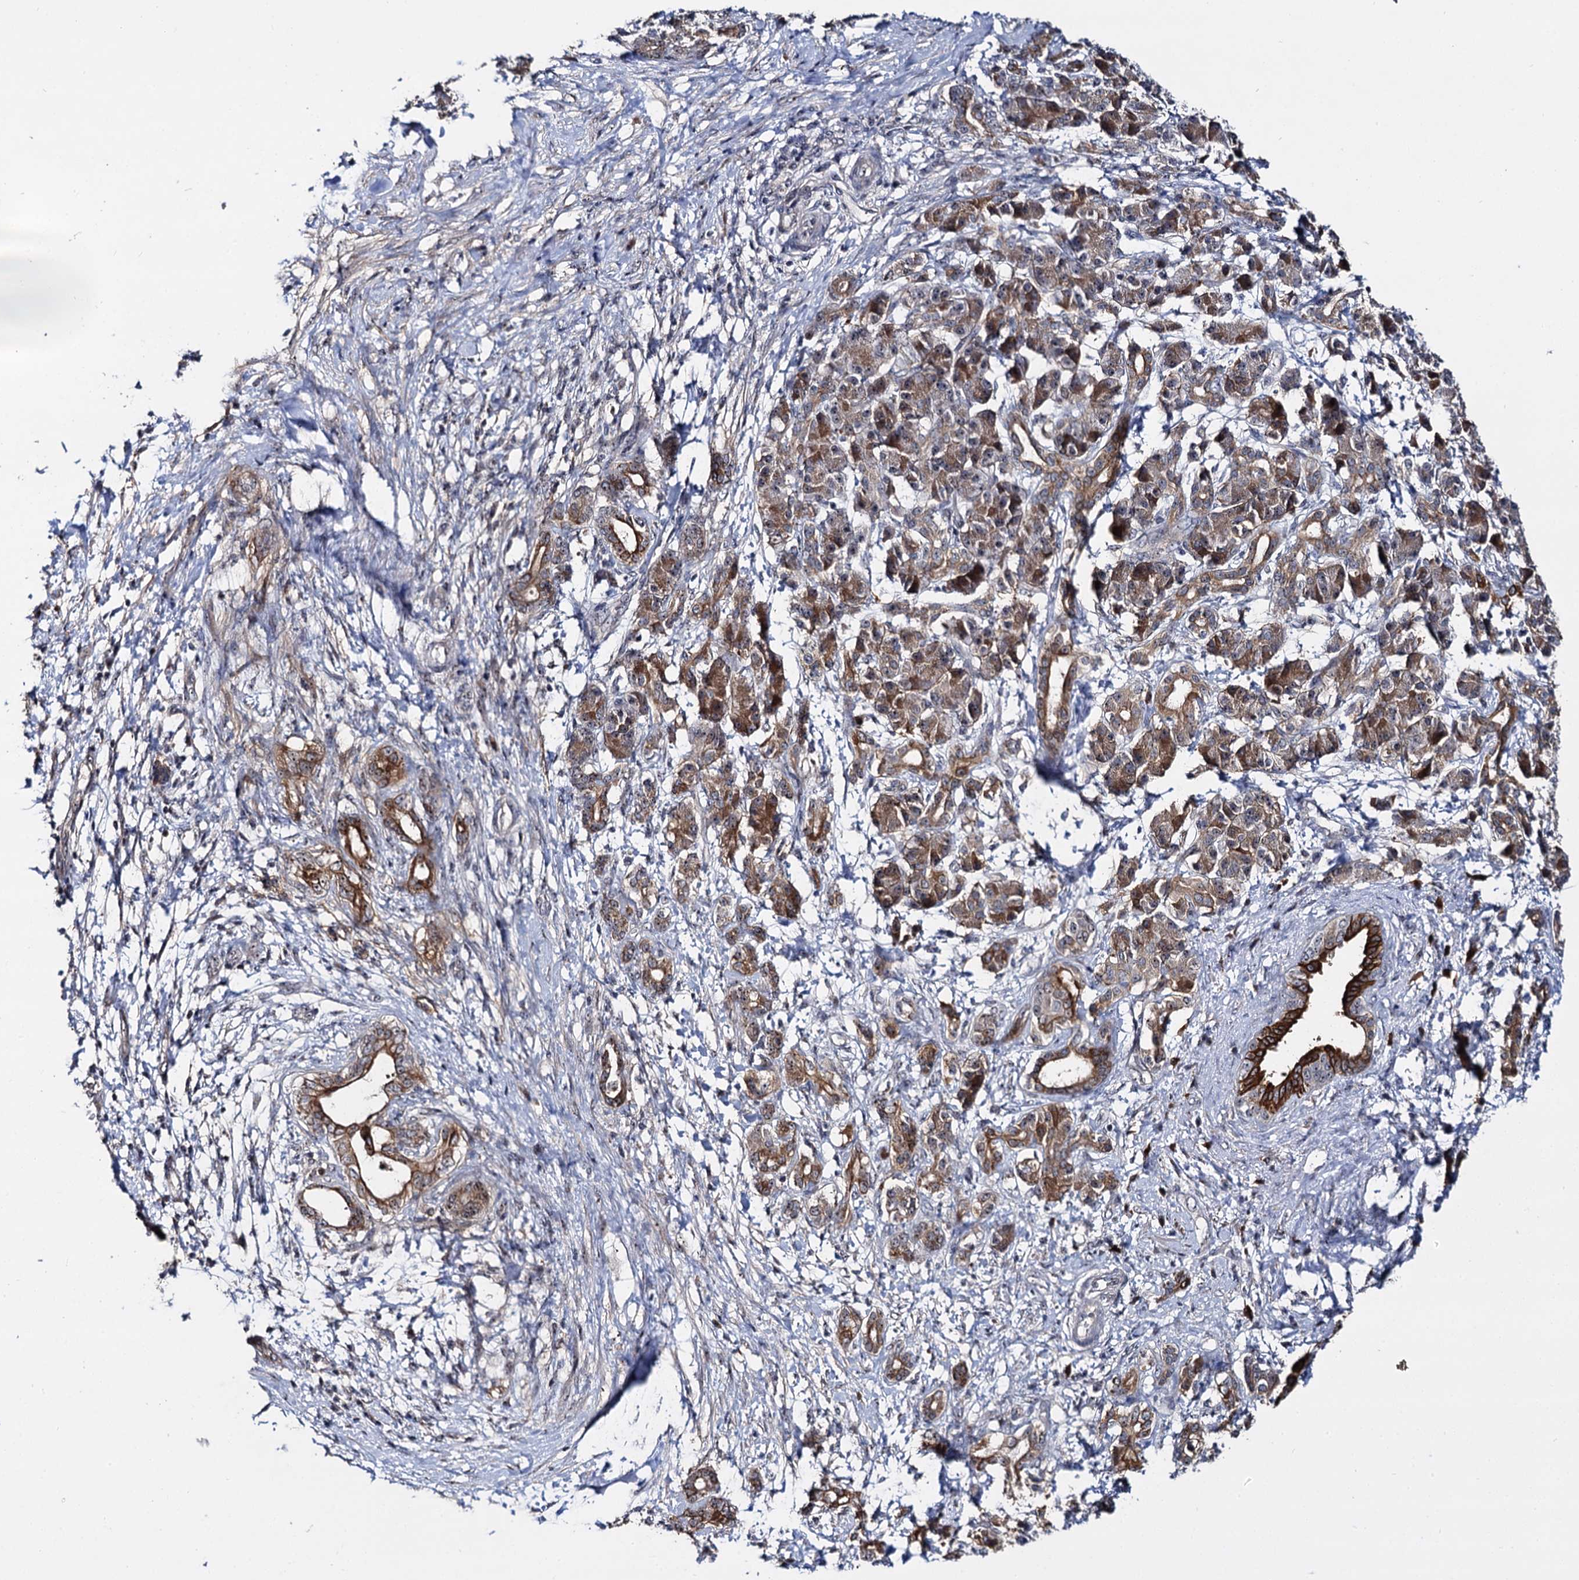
{"staining": {"intensity": "strong", "quantity": ">75%", "location": "cytoplasmic/membranous"}, "tissue": "pancreatic cancer", "cell_type": "Tumor cells", "image_type": "cancer", "snomed": [{"axis": "morphology", "description": "Adenocarcinoma, NOS"}, {"axis": "topography", "description": "Pancreas"}], "caption": "Protein analysis of adenocarcinoma (pancreatic) tissue reveals strong cytoplasmic/membranous expression in about >75% of tumor cells.", "gene": "SUPT20H", "patient": {"sex": "female", "age": 55}}